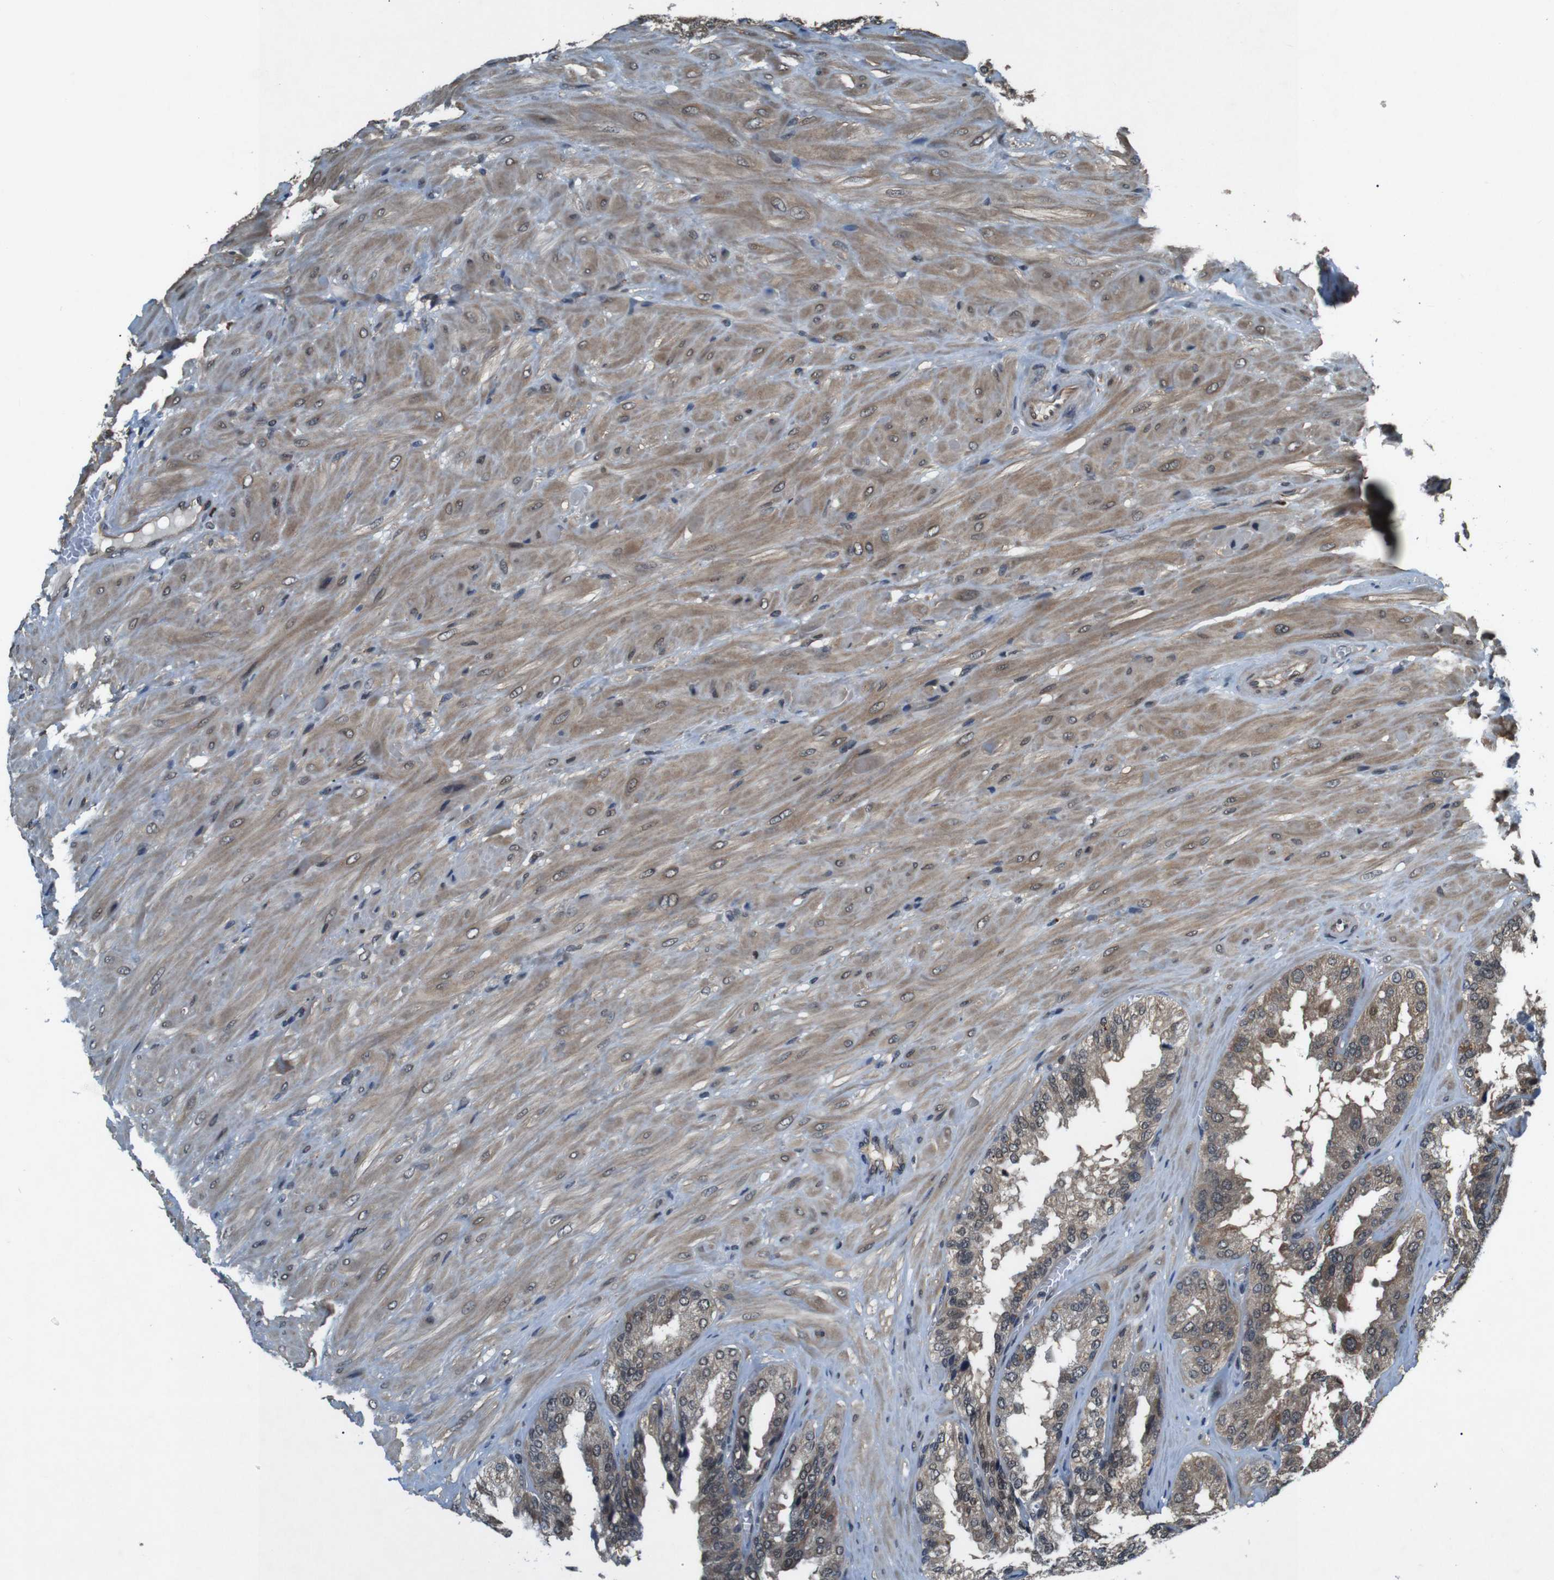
{"staining": {"intensity": "moderate", "quantity": "25%-75%", "location": "cytoplasmic/membranous"}, "tissue": "seminal vesicle", "cell_type": "Glandular cells", "image_type": "normal", "snomed": [{"axis": "morphology", "description": "Normal tissue, NOS"}, {"axis": "topography", "description": "Prostate"}, {"axis": "topography", "description": "Seminal veicle"}], "caption": "The histopathology image reveals immunohistochemical staining of benign seminal vesicle. There is moderate cytoplasmic/membranous positivity is seen in about 25%-75% of glandular cells.", "gene": "SOCS1", "patient": {"sex": "male", "age": 51}}